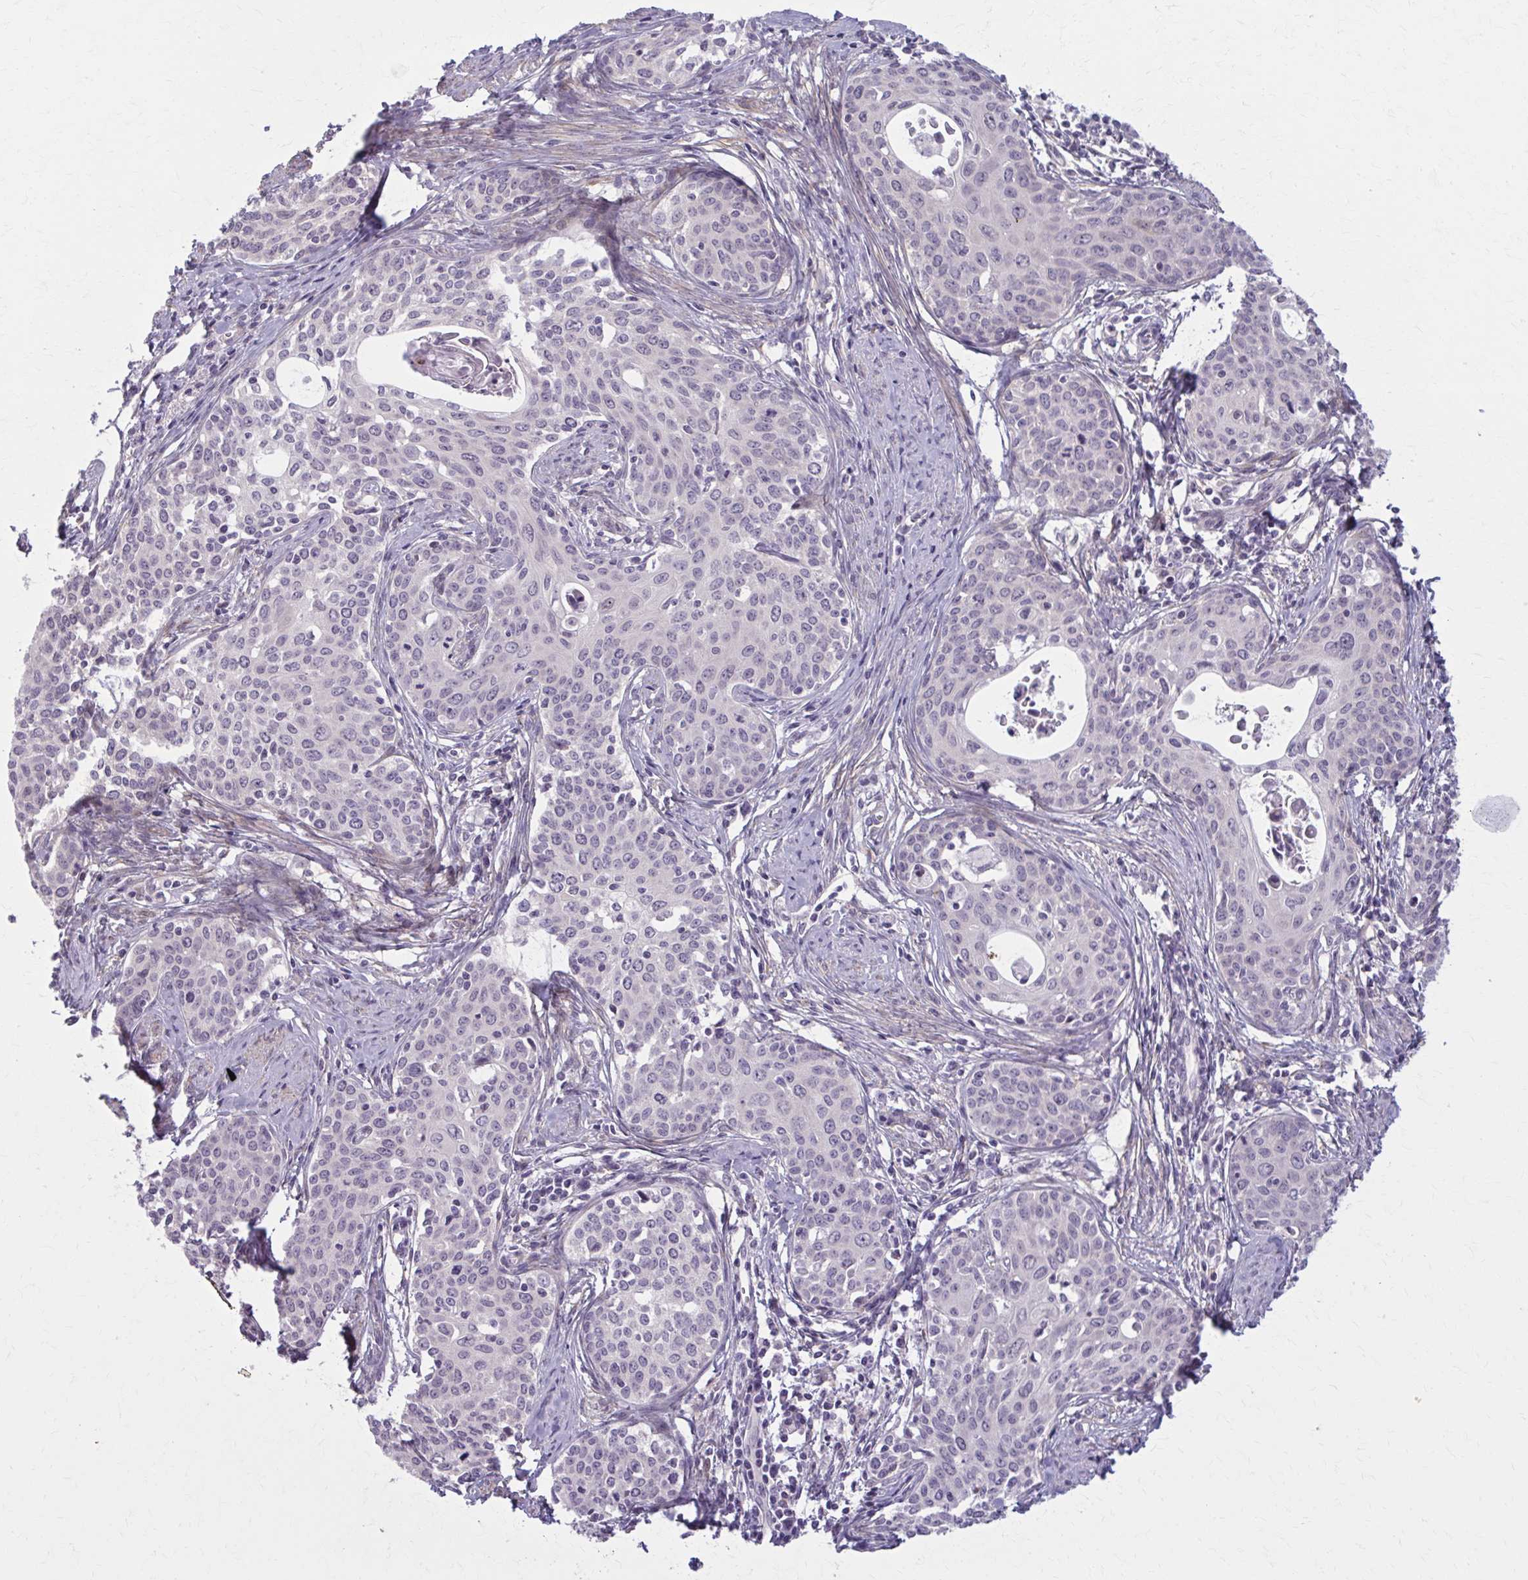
{"staining": {"intensity": "negative", "quantity": "none", "location": "none"}, "tissue": "cervical cancer", "cell_type": "Tumor cells", "image_type": "cancer", "snomed": [{"axis": "morphology", "description": "Squamous cell carcinoma, NOS"}, {"axis": "morphology", "description": "Adenocarcinoma, NOS"}, {"axis": "topography", "description": "Cervix"}], "caption": "An IHC micrograph of cervical cancer (adenocarcinoma) is shown. There is no staining in tumor cells of cervical cancer (adenocarcinoma).", "gene": "NUMBL", "patient": {"sex": "female", "age": 52}}